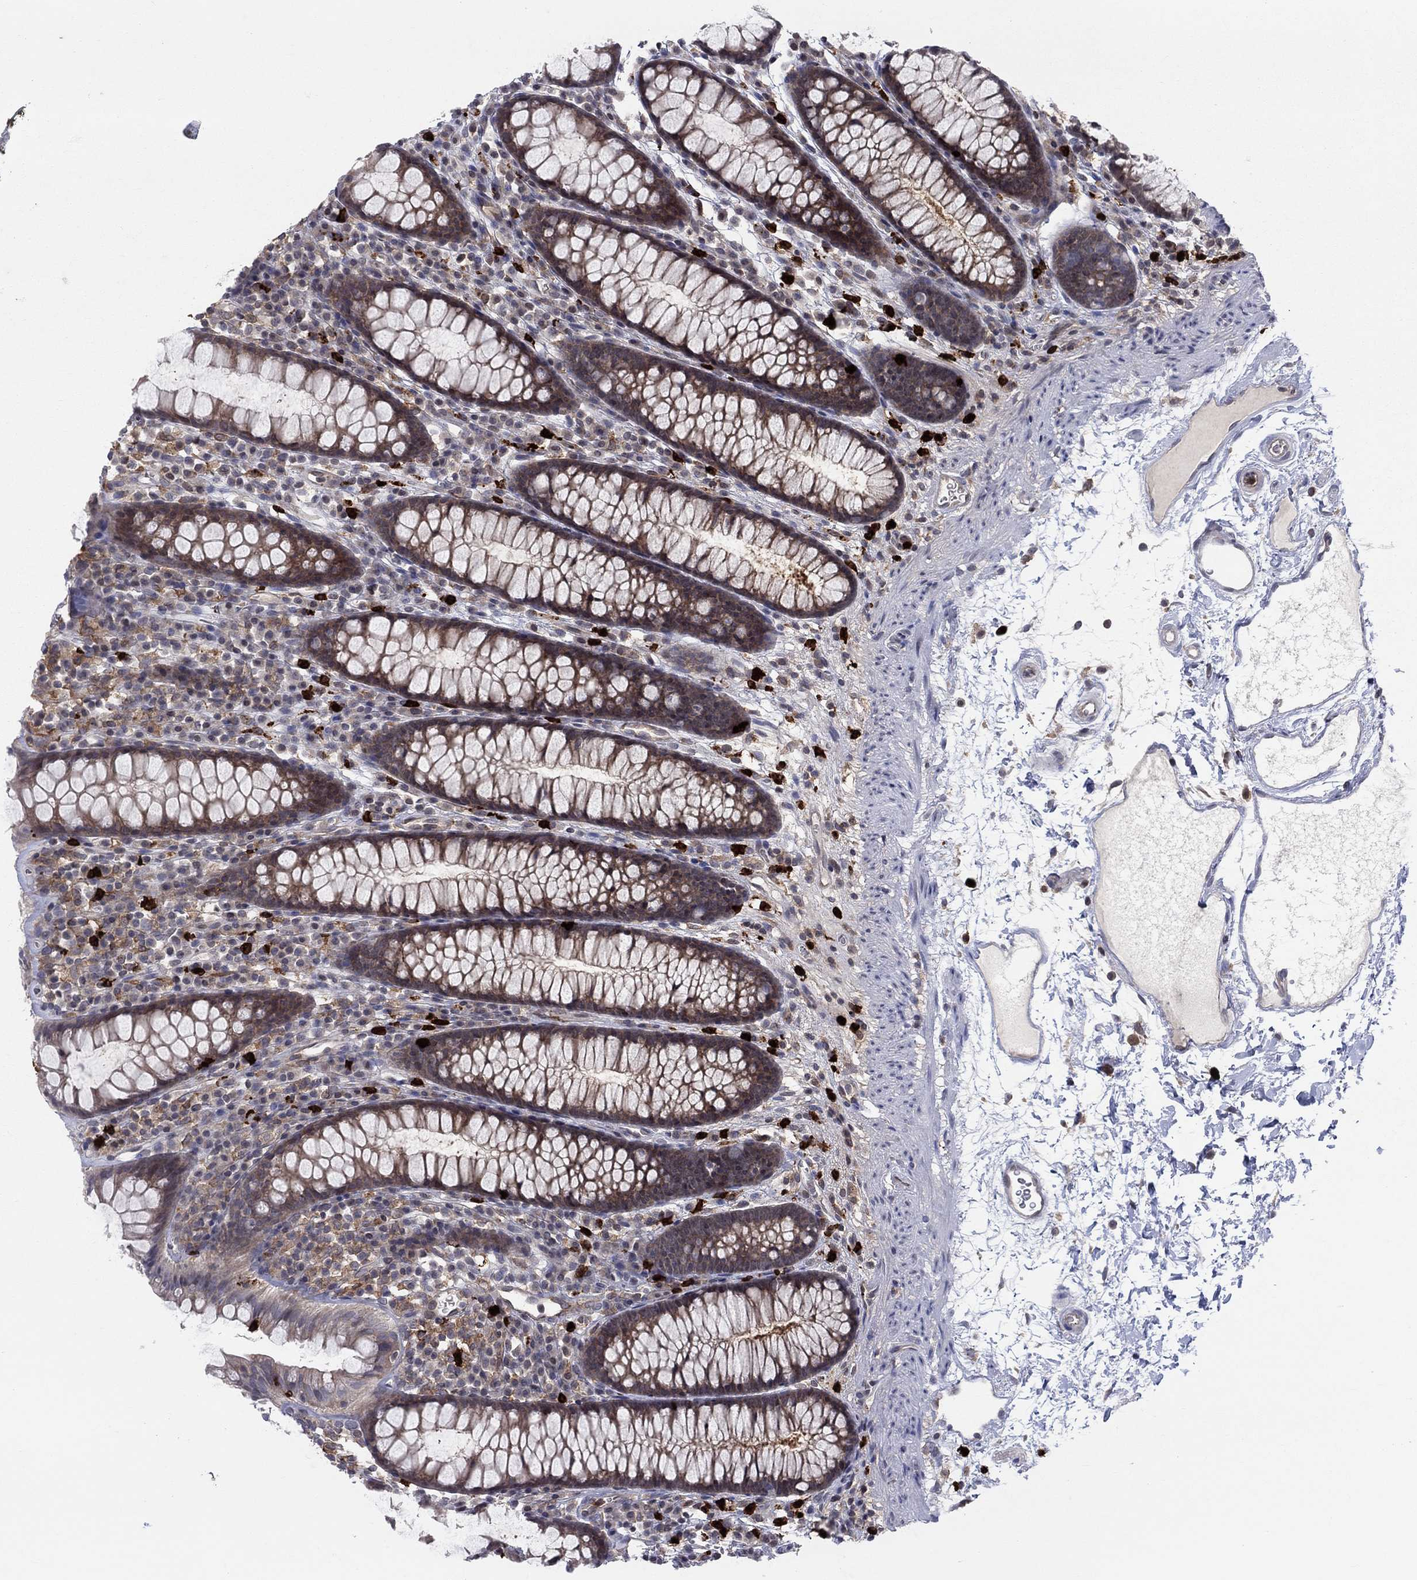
{"staining": {"intensity": "negative", "quantity": "none", "location": "none"}, "tissue": "colon", "cell_type": "Endothelial cells", "image_type": "normal", "snomed": [{"axis": "morphology", "description": "Normal tissue, NOS"}, {"axis": "topography", "description": "Colon"}], "caption": "Unremarkable colon was stained to show a protein in brown. There is no significant staining in endothelial cells. (Immunohistochemistry, brightfield microscopy, high magnification).", "gene": "ZNHIT3", "patient": {"sex": "male", "age": 76}}